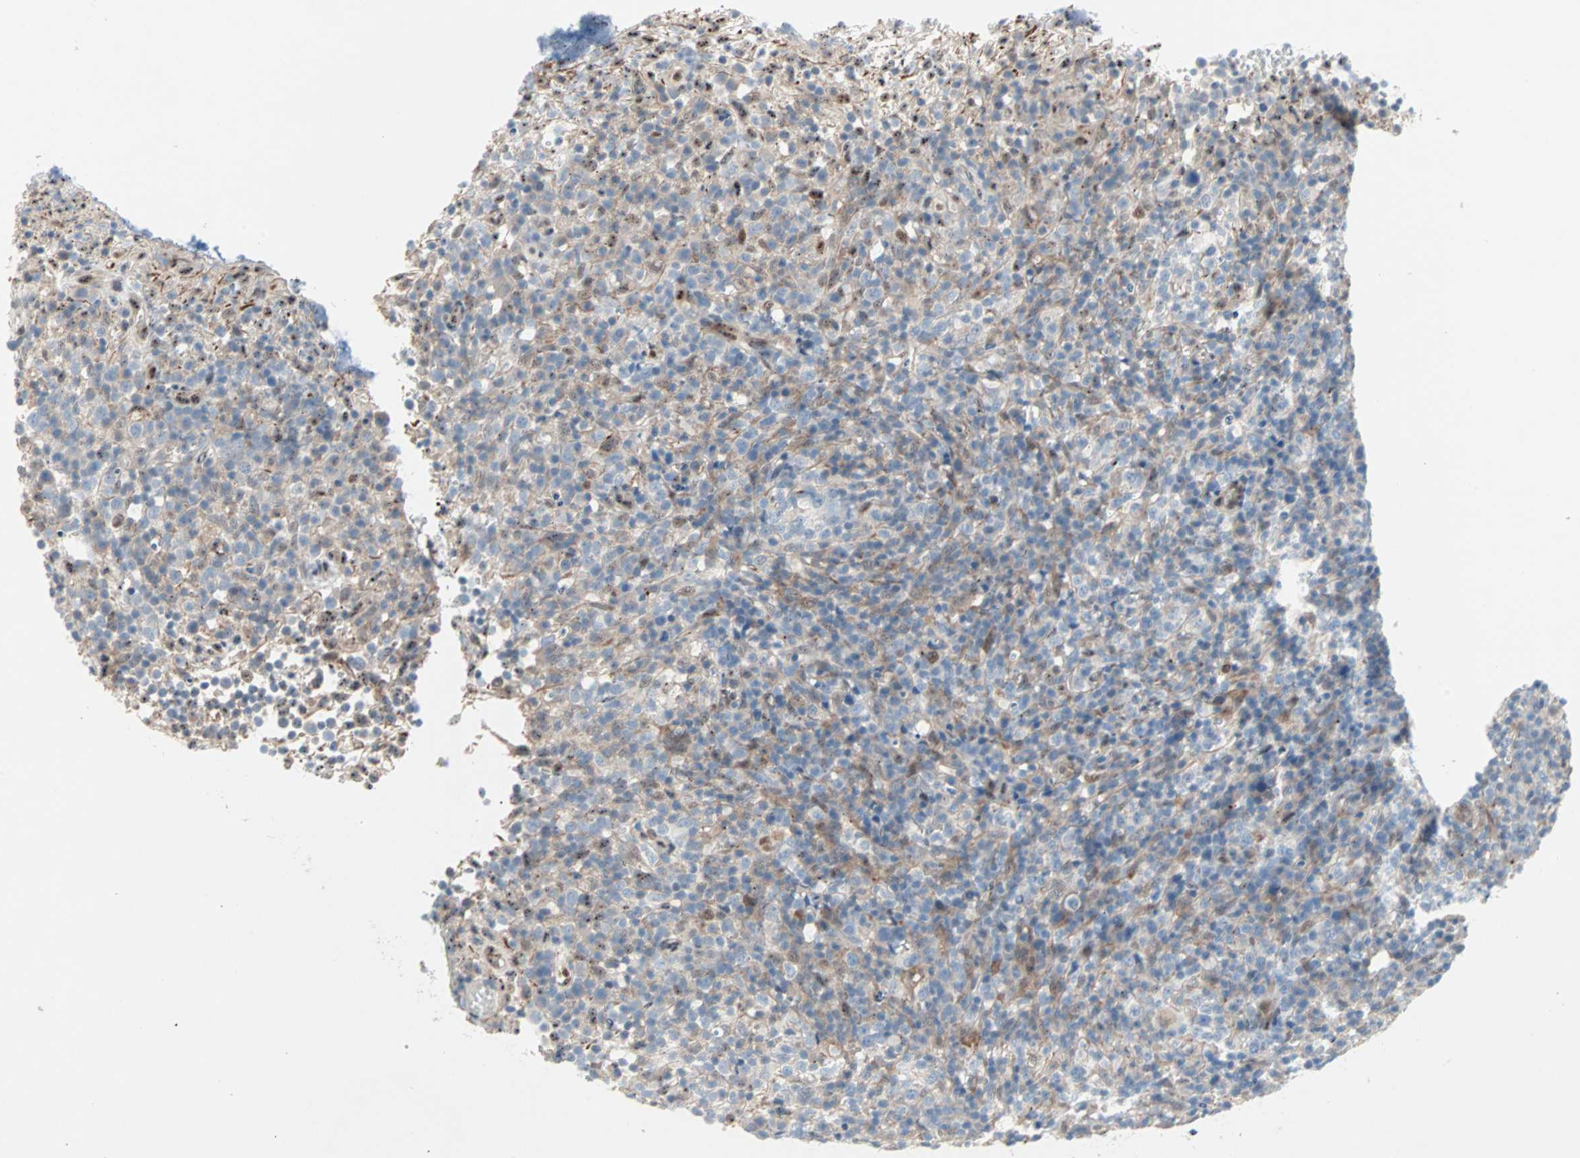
{"staining": {"intensity": "moderate", "quantity": "25%-75%", "location": "cytoplasmic/membranous,nuclear"}, "tissue": "lymphoma", "cell_type": "Tumor cells", "image_type": "cancer", "snomed": [{"axis": "morphology", "description": "Malignant lymphoma, non-Hodgkin's type, High grade"}, {"axis": "topography", "description": "Lymph node"}], "caption": "Approximately 25%-75% of tumor cells in lymphoma show moderate cytoplasmic/membranous and nuclear protein staining as visualized by brown immunohistochemical staining.", "gene": "CAND2", "patient": {"sex": "female", "age": 76}}